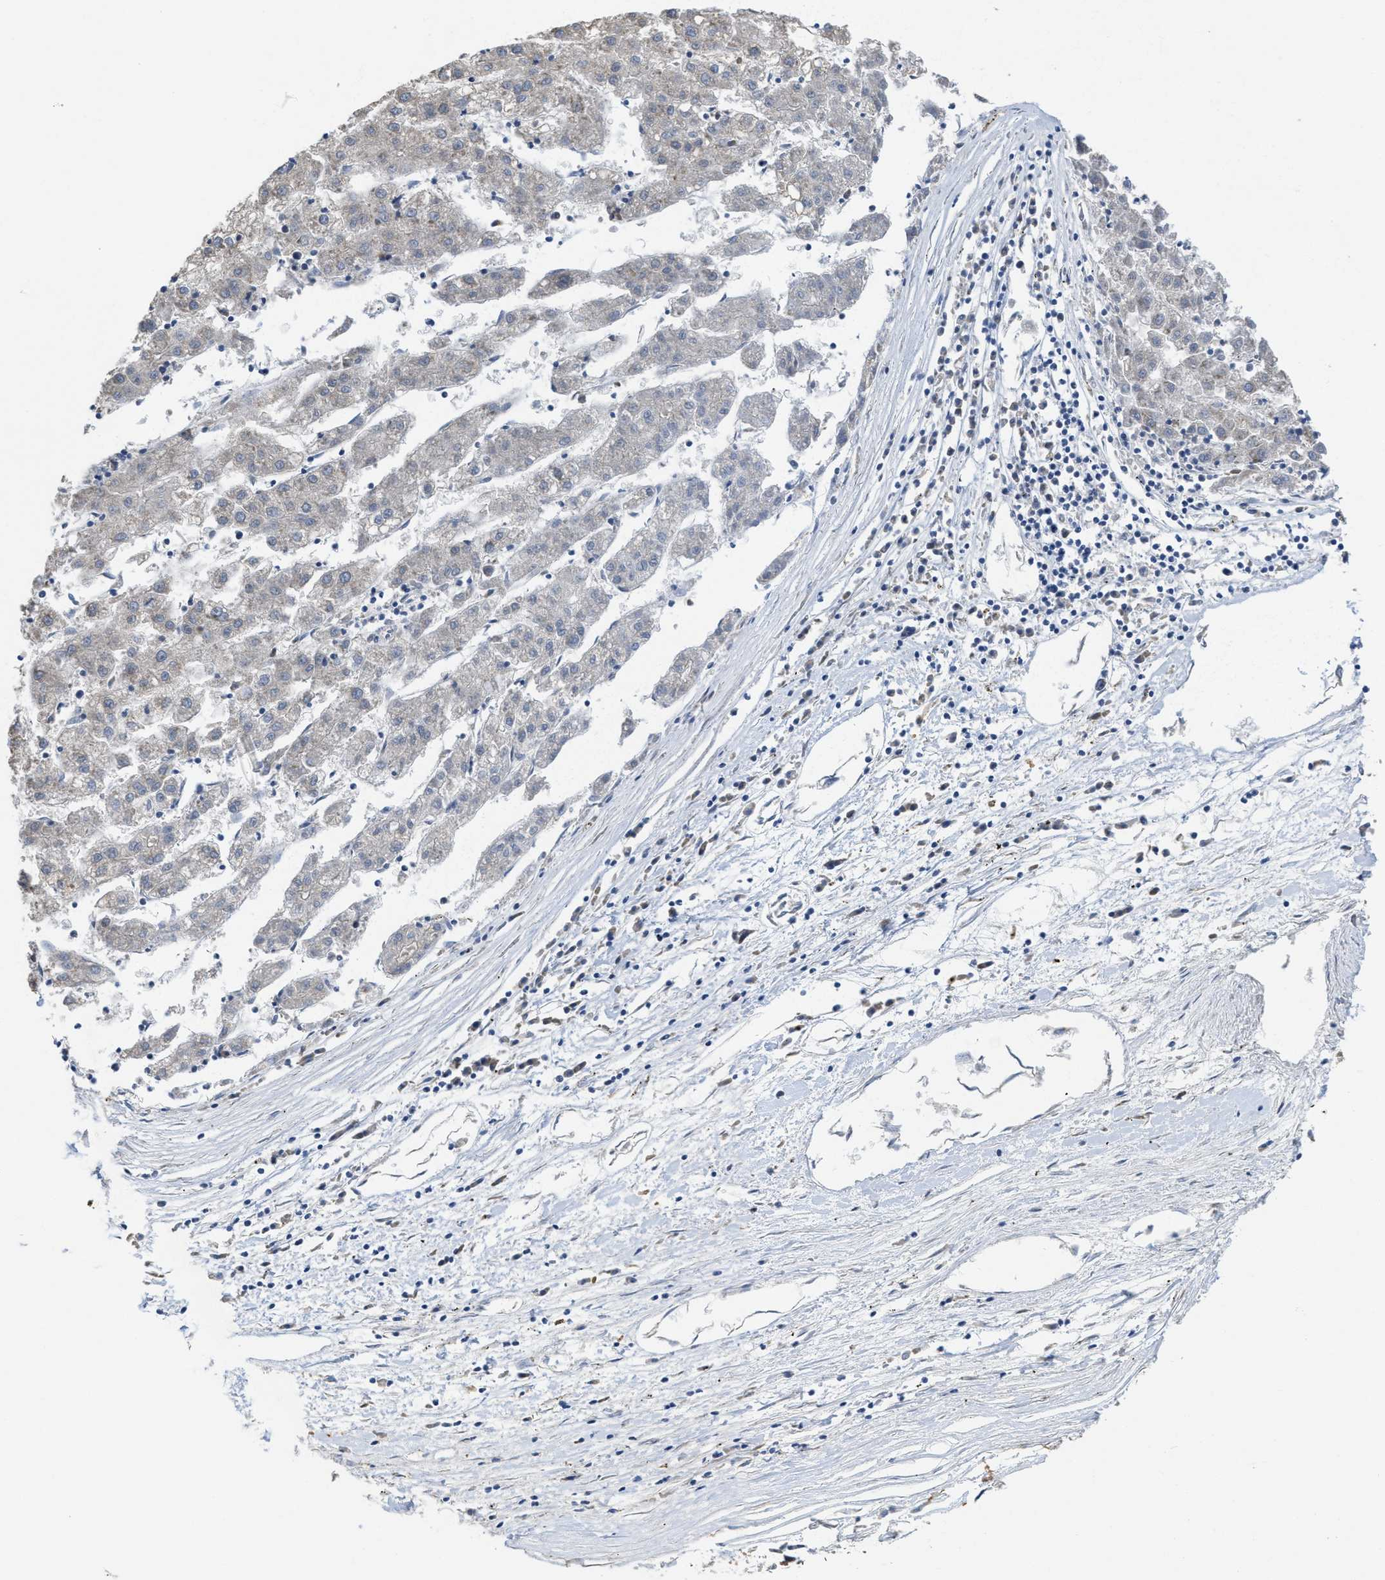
{"staining": {"intensity": "weak", "quantity": "<25%", "location": "cytoplasmic/membranous"}, "tissue": "liver cancer", "cell_type": "Tumor cells", "image_type": "cancer", "snomed": [{"axis": "morphology", "description": "Carcinoma, Hepatocellular, NOS"}, {"axis": "topography", "description": "Liver"}], "caption": "IHC micrograph of human liver cancer (hepatocellular carcinoma) stained for a protein (brown), which demonstrates no positivity in tumor cells.", "gene": "CDPF1", "patient": {"sex": "male", "age": 72}}